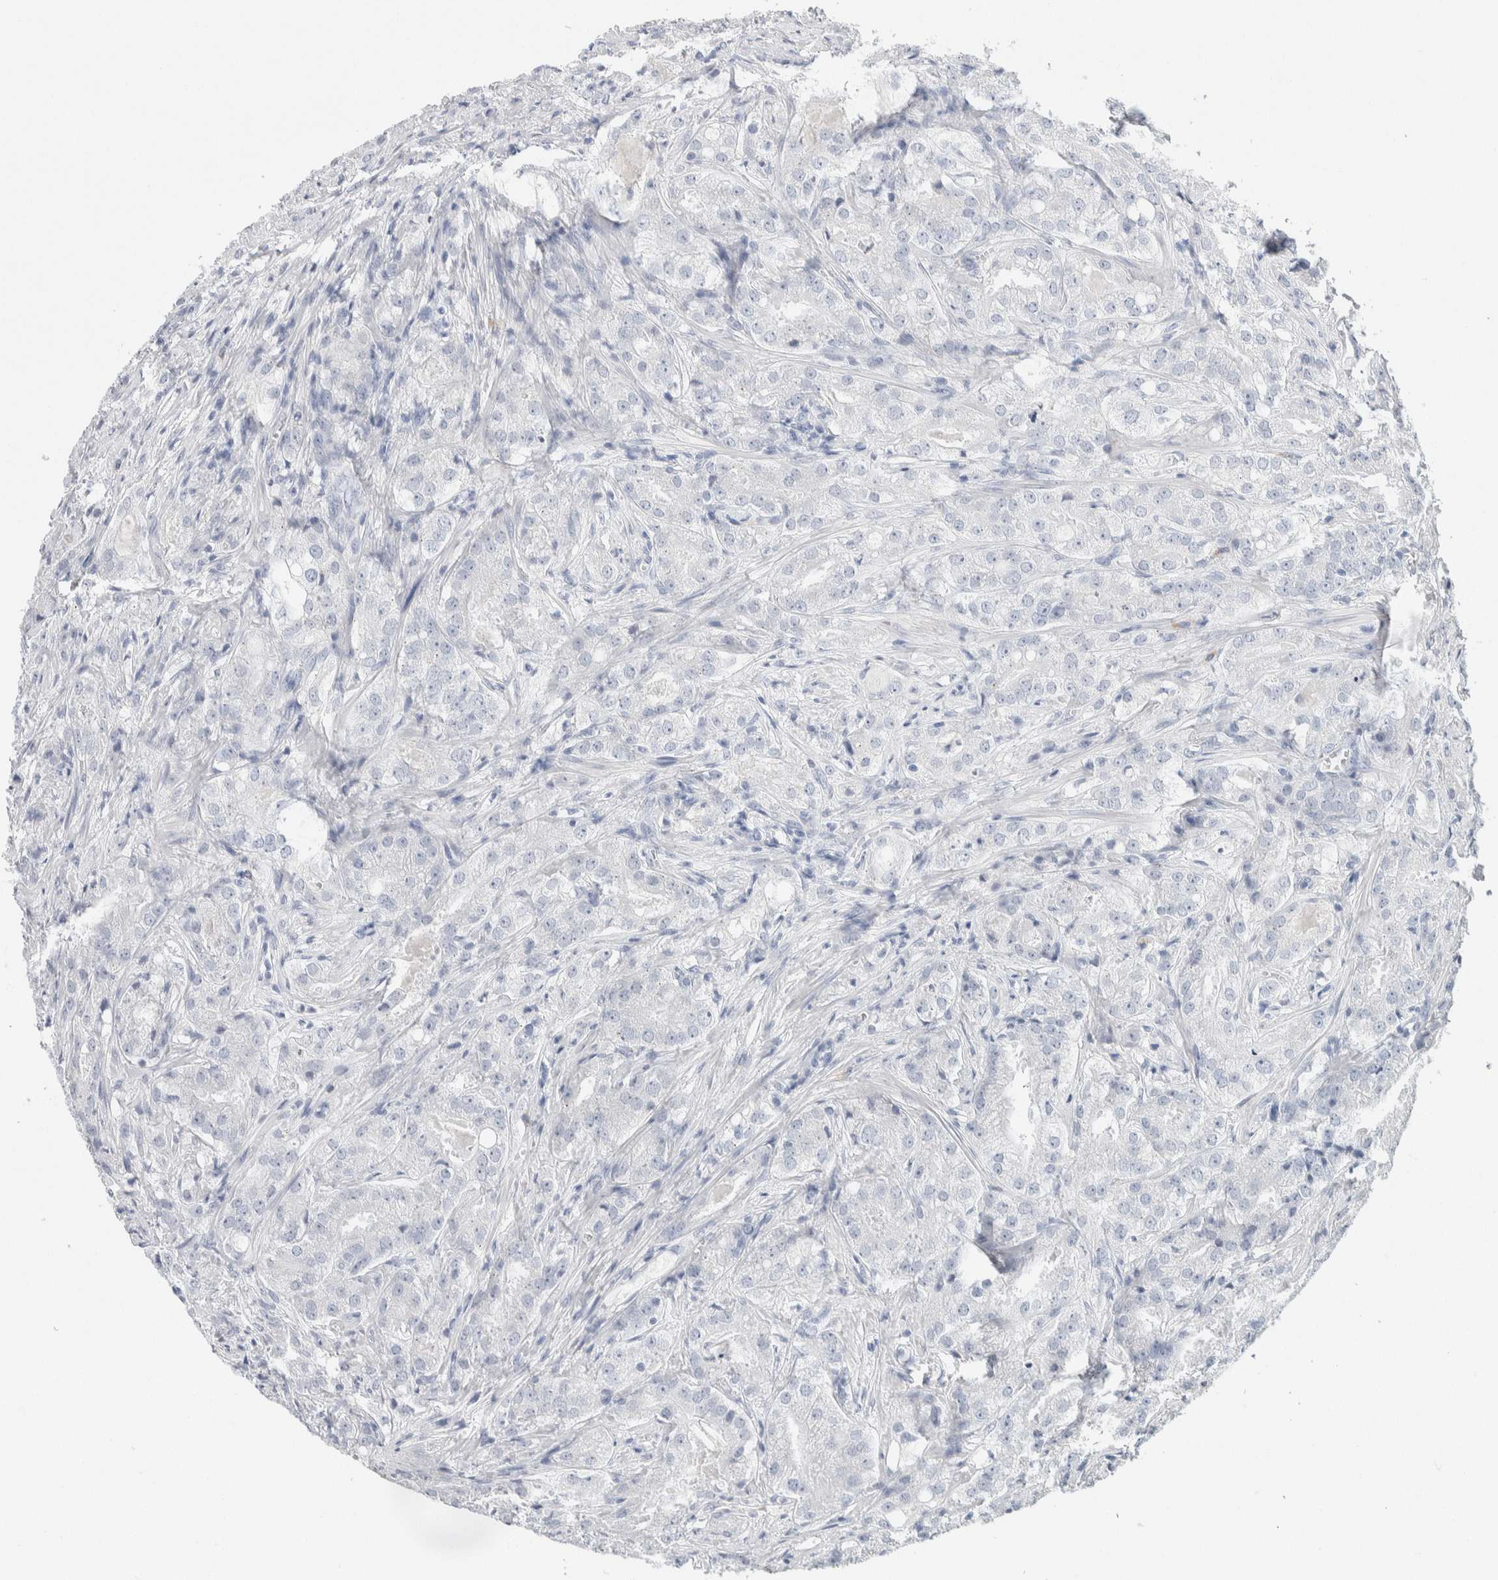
{"staining": {"intensity": "negative", "quantity": "none", "location": "none"}, "tissue": "prostate cancer", "cell_type": "Tumor cells", "image_type": "cancer", "snomed": [{"axis": "morphology", "description": "Adenocarcinoma, High grade"}, {"axis": "topography", "description": "Prostate"}], "caption": "DAB immunohistochemical staining of human prostate high-grade adenocarcinoma exhibits no significant expression in tumor cells.", "gene": "SCN2A", "patient": {"sex": "male", "age": 64}}